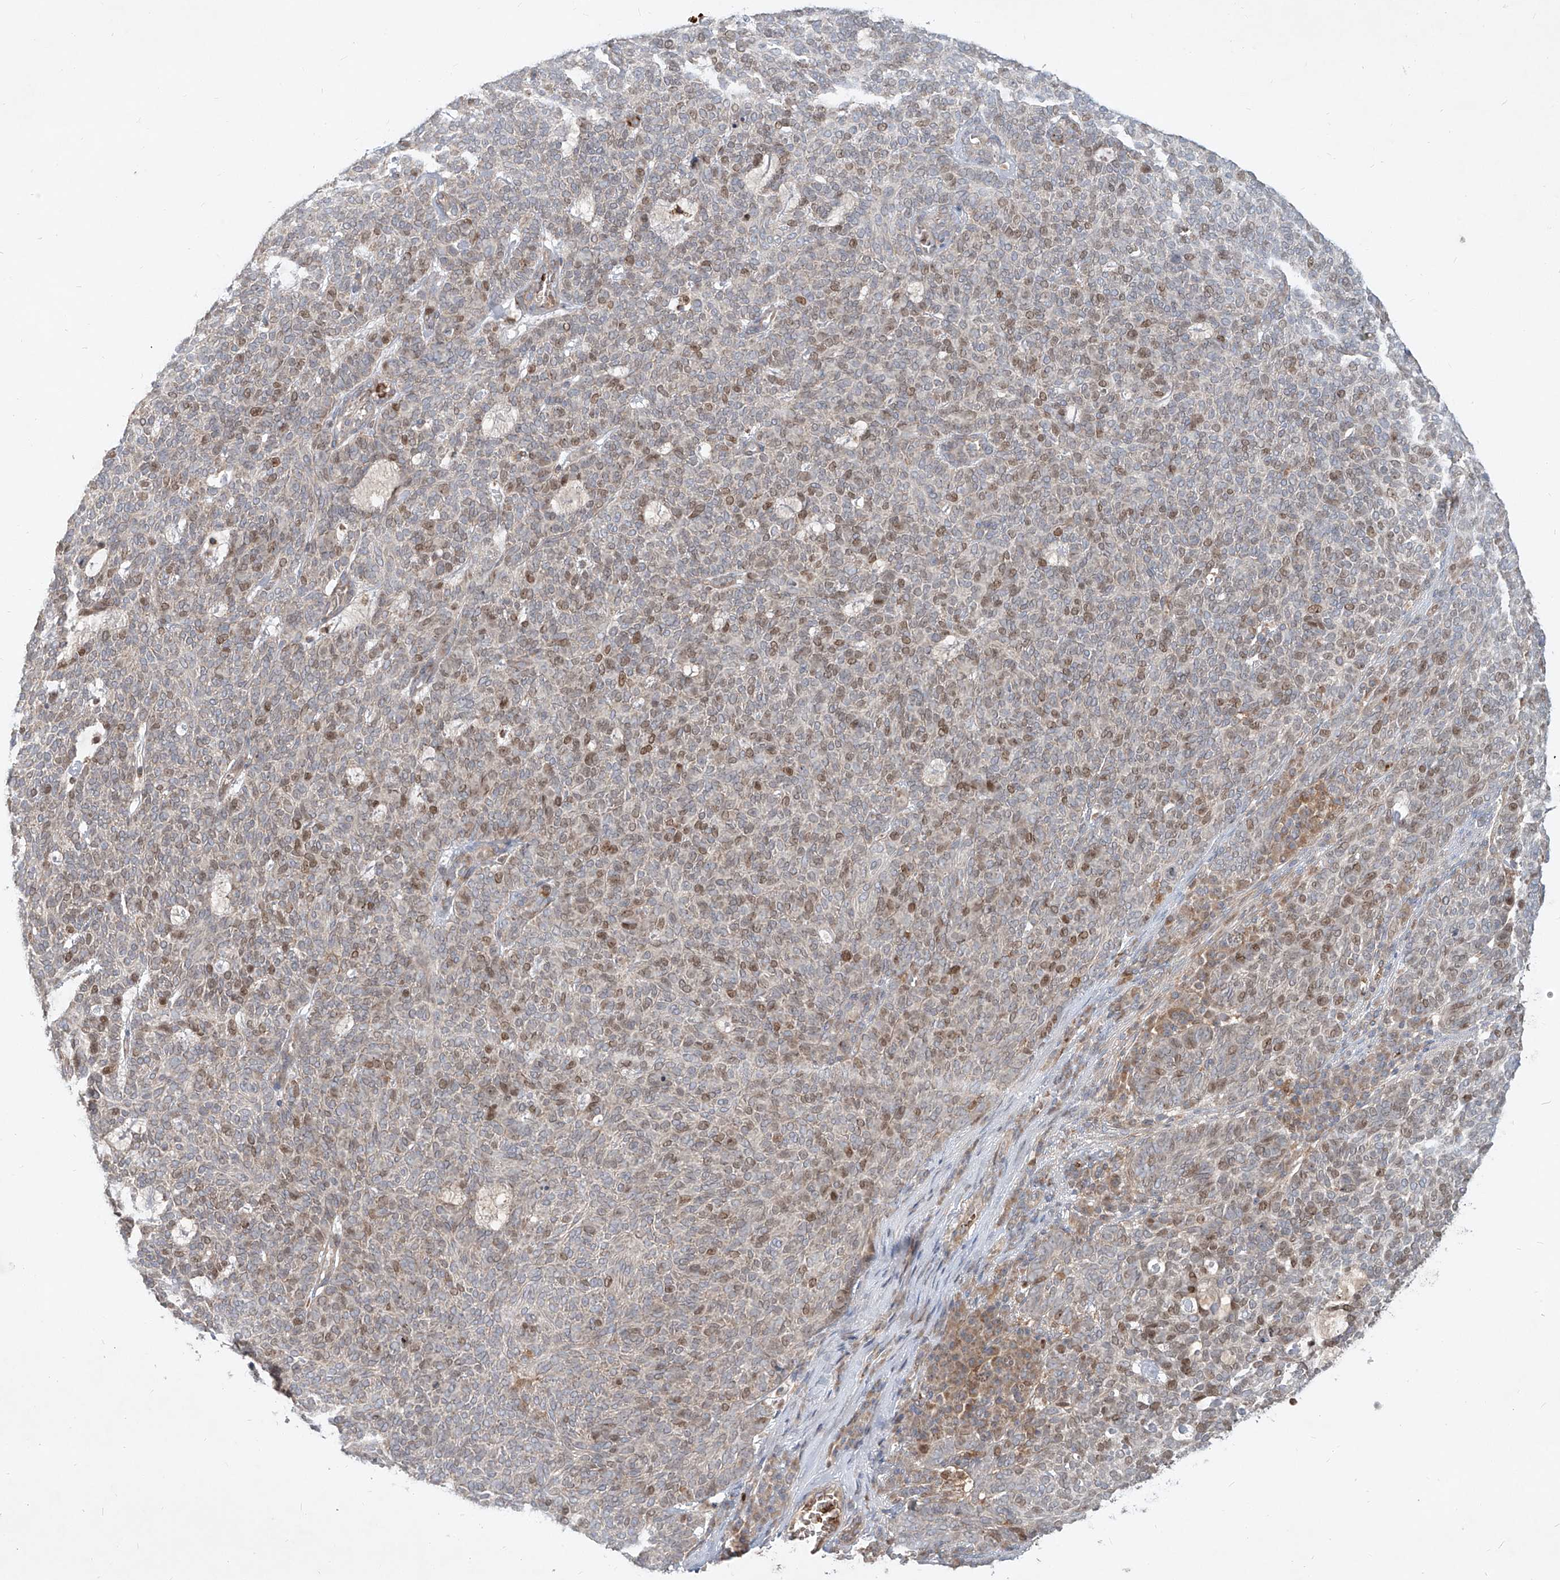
{"staining": {"intensity": "moderate", "quantity": "25%-75%", "location": "nuclear"}, "tissue": "skin cancer", "cell_type": "Tumor cells", "image_type": "cancer", "snomed": [{"axis": "morphology", "description": "Squamous cell carcinoma, NOS"}, {"axis": "topography", "description": "Skin"}], "caption": "The photomicrograph exhibits immunohistochemical staining of skin cancer. There is moderate nuclear staining is seen in about 25%-75% of tumor cells. The staining was performed using DAB to visualize the protein expression in brown, while the nuclei were stained in blue with hematoxylin (Magnification: 20x).", "gene": "FGD2", "patient": {"sex": "female", "age": 90}}